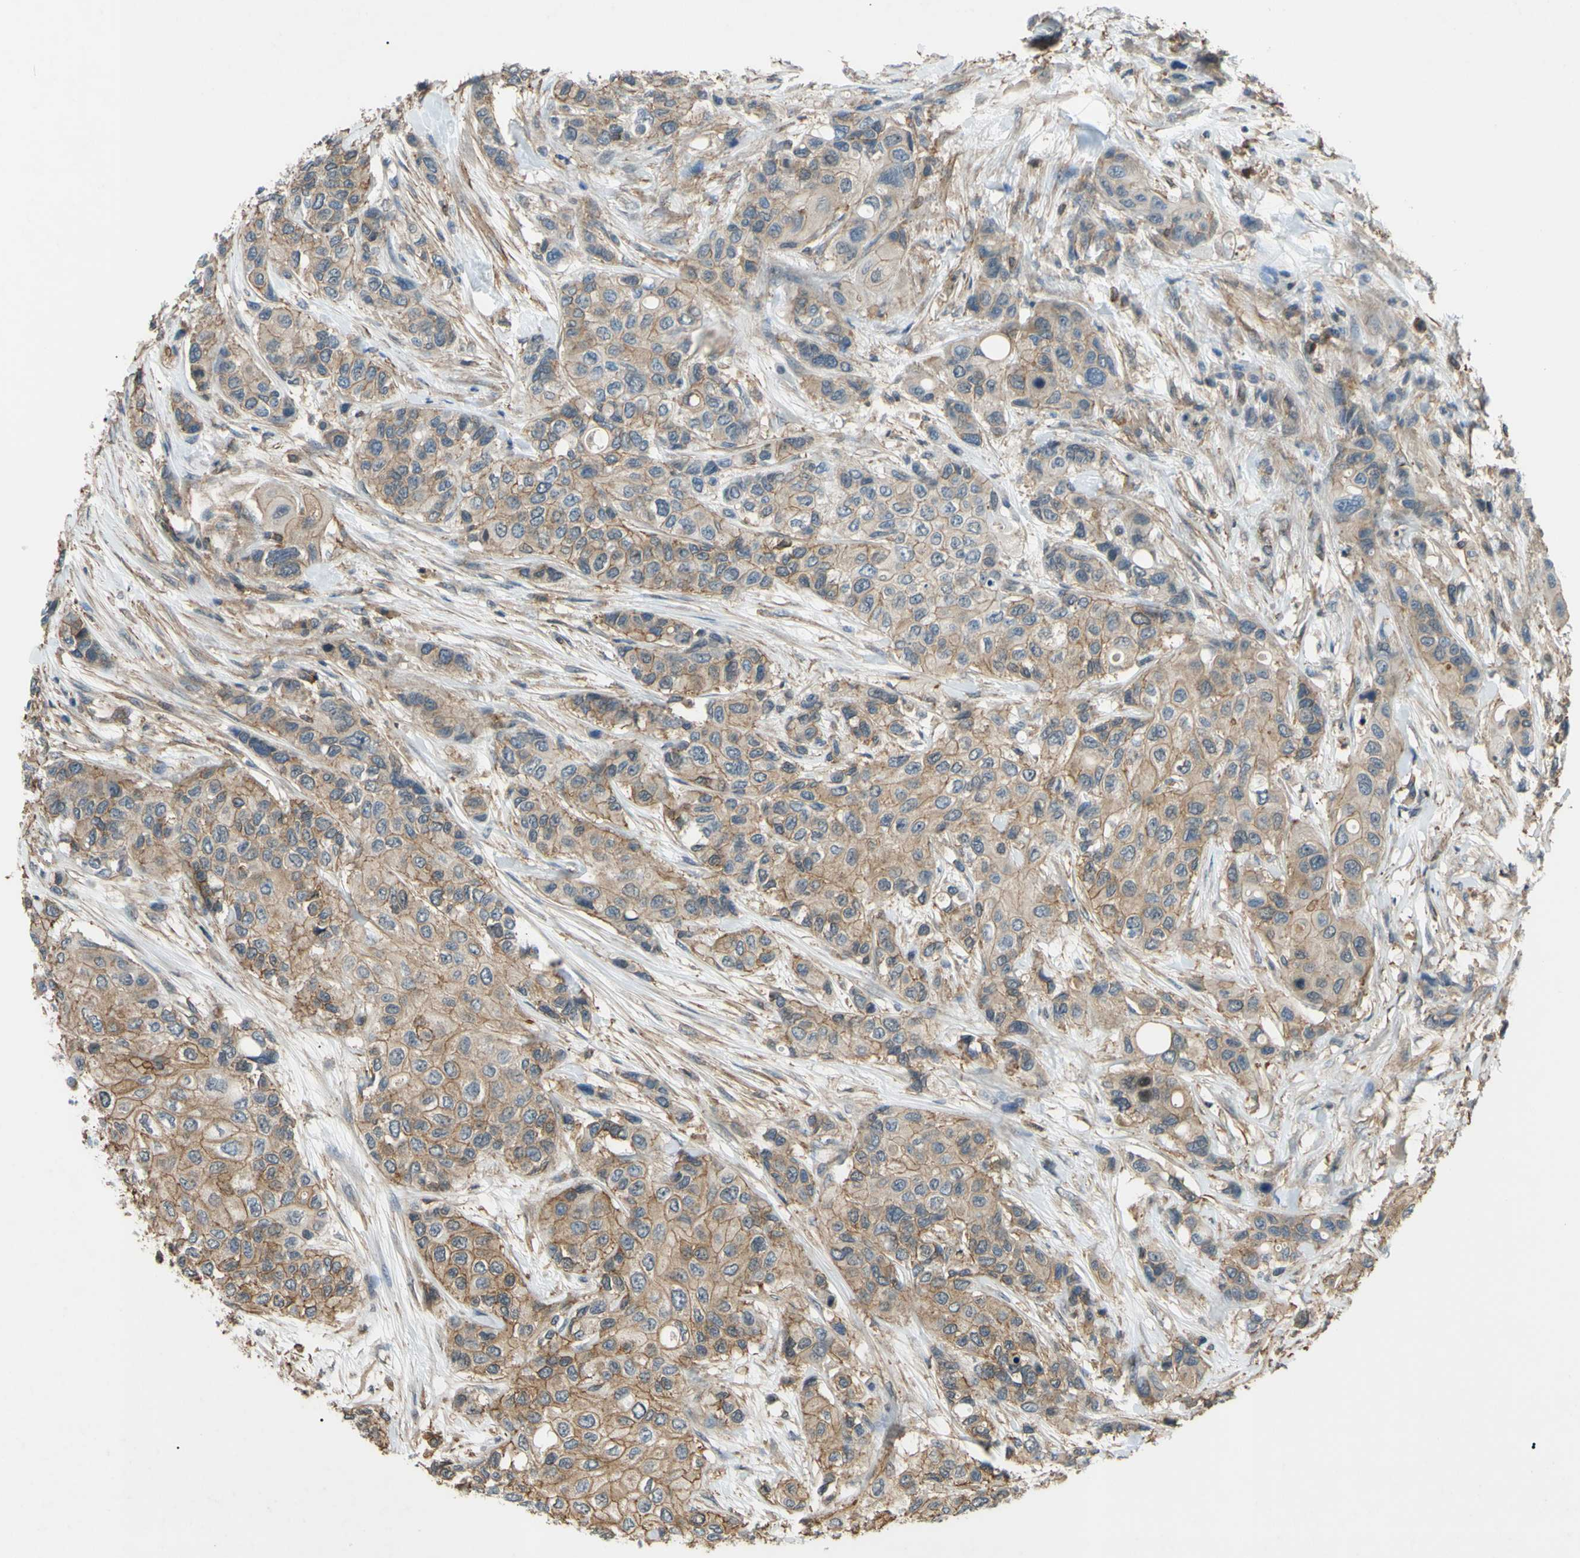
{"staining": {"intensity": "moderate", "quantity": "25%-75%", "location": "cytoplasmic/membranous"}, "tissue": "urothelial cancer", "cell_type": "Tumor cells", "image_type": "cancer", "snomed": [{"axis": "morphology", "description": "Urothelial carcinoma, High grade"}, {"axis": "topography", "description": "Urinary bladder"}], "caption": "Brown immunohistochemical staining in human urothelial cancer shows moderate cytoplasmic/membranous positivity in about 25%-75% of tumor cells.", "gene": "ADD3", "patient": {"sex": "female", "age": 56}}